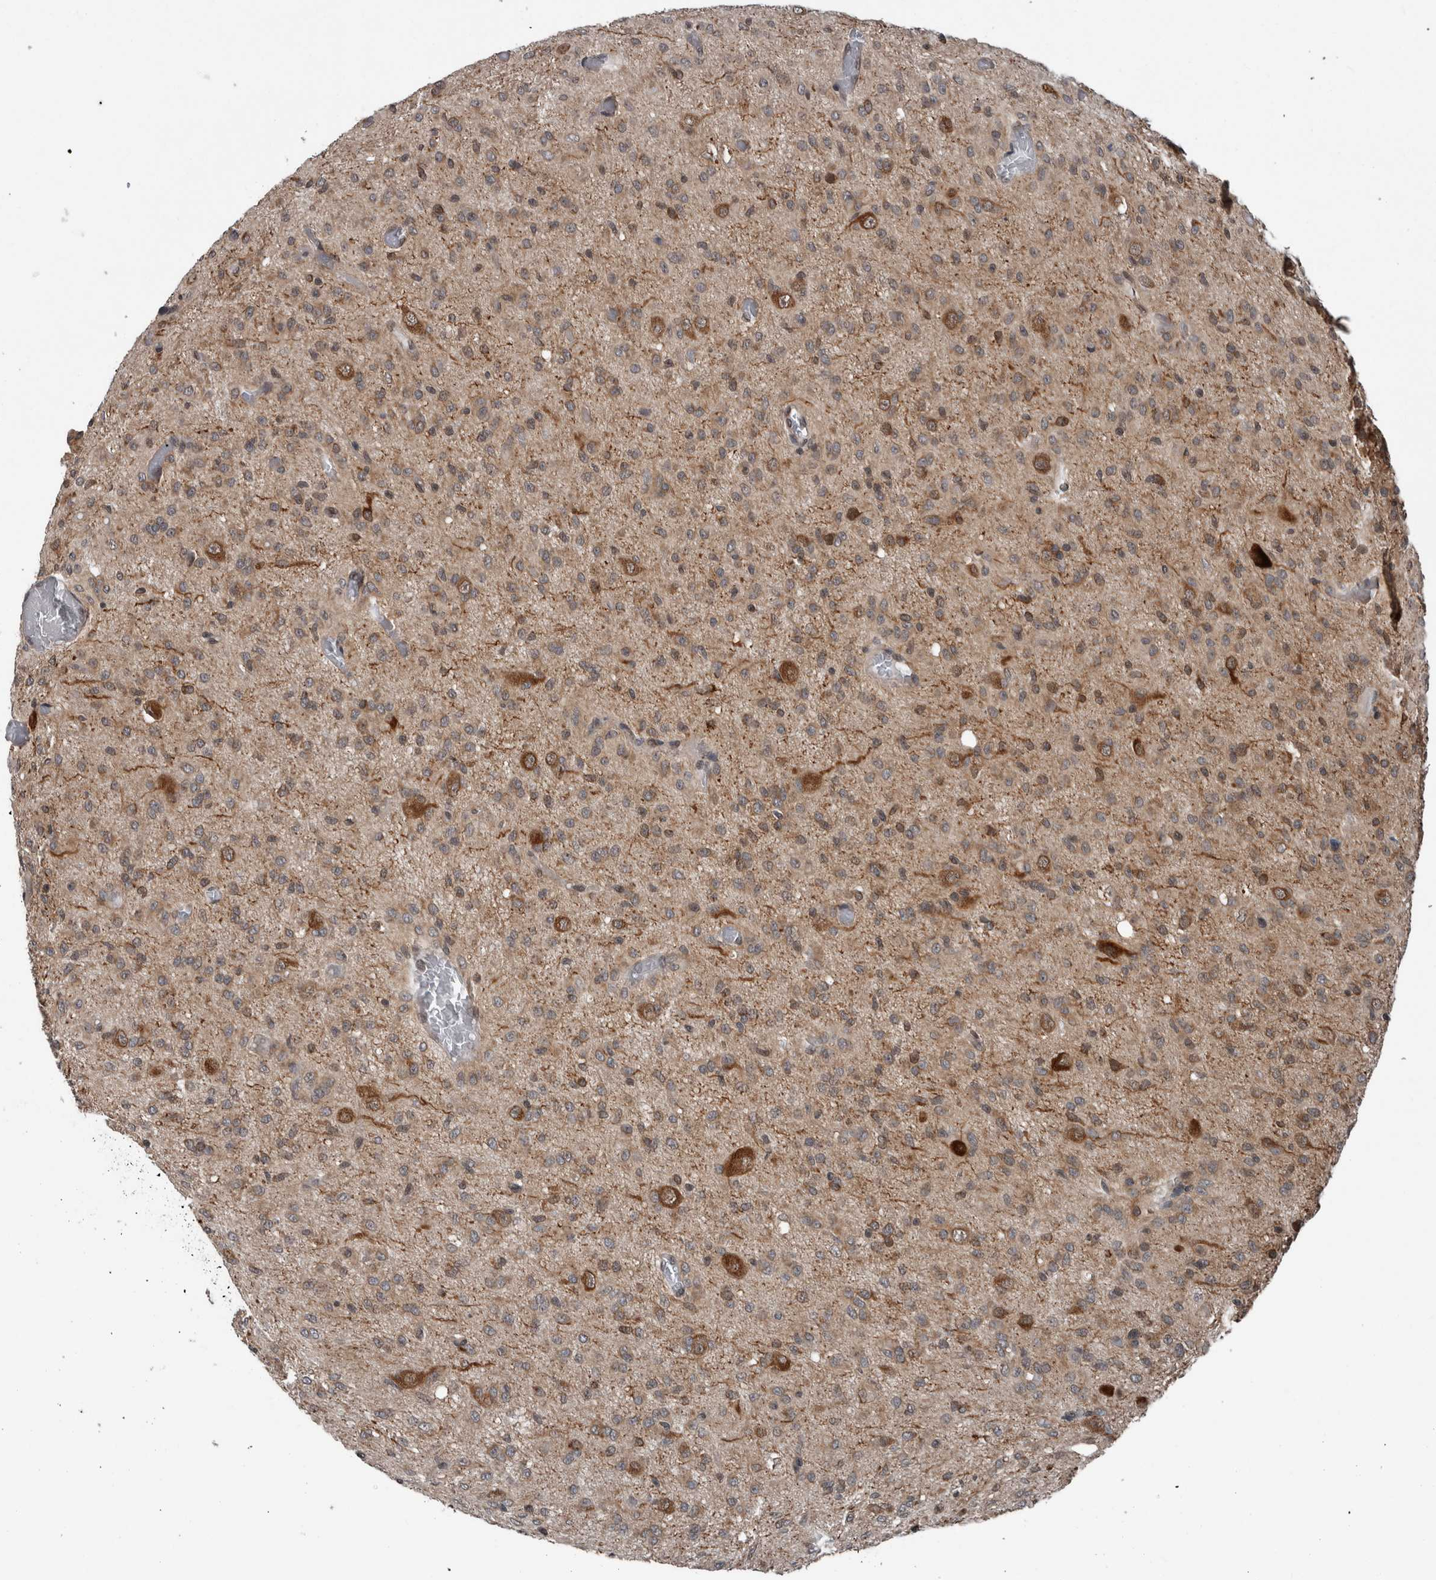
{"staining": {"intensity": "weak", "quantity": ">75%", "location": "cytoplasmic/membranous"}, "tissue": "glioma", "cell_type": "Tumor cells", "image_type": "cancer", "snomed": [{"axis": "morphology", "description": "Glioma, malignant, High grade"}, {"axis": "topography", "description": "Brain"}], "caption": "Protein staining displays weak cytoplasmic/membranous positivity in approximately >75% of tumor cells in malignant high-grade glioma.", "gene": "ENY2", "patient": {"sex": "female", "age": 59}}